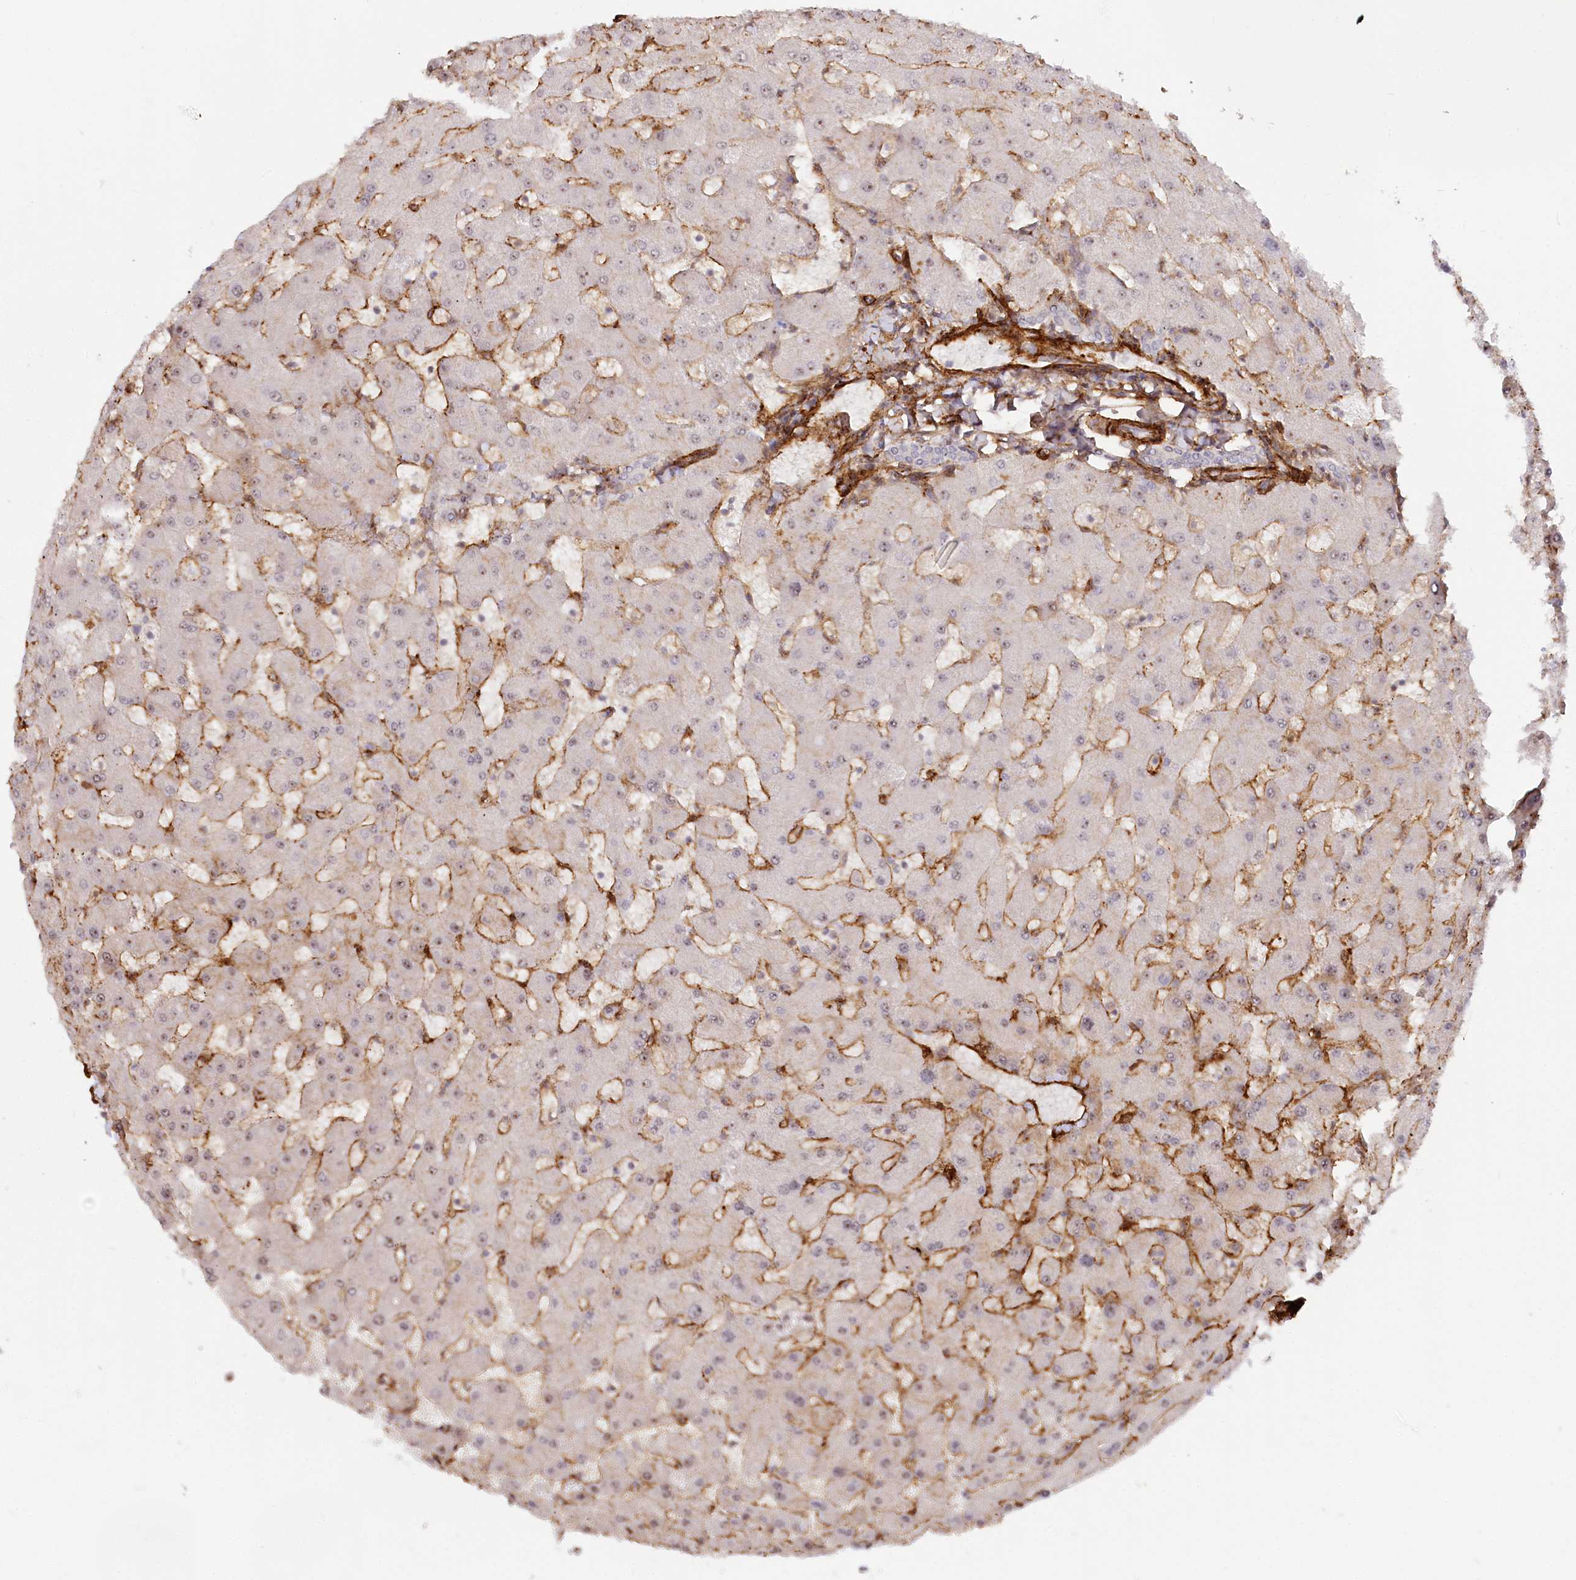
{"staining": {"intensity": "weak", "quantity": "25%-75%", "location": "nuclear"}, "tissue": "liver", "cell_type": "Cholangiocytes", "image_type": "normal", "snomed": [{"axis": "morphology", "description": "Normal tissue, NOS"}, {"axis": "topography", "description": "Liver"}], "caption": "Benign liver was stained to show a protein in brown. There is low levels of weak nuclear expression in about 25%-75% of cholangiocytes. (Stains: DAB in brown, nuclei in blue, Microscopy: brightfield microscopy at high magnification).", "gene": "GNL3L", "patient": {"sex": "female", "age": 63}}